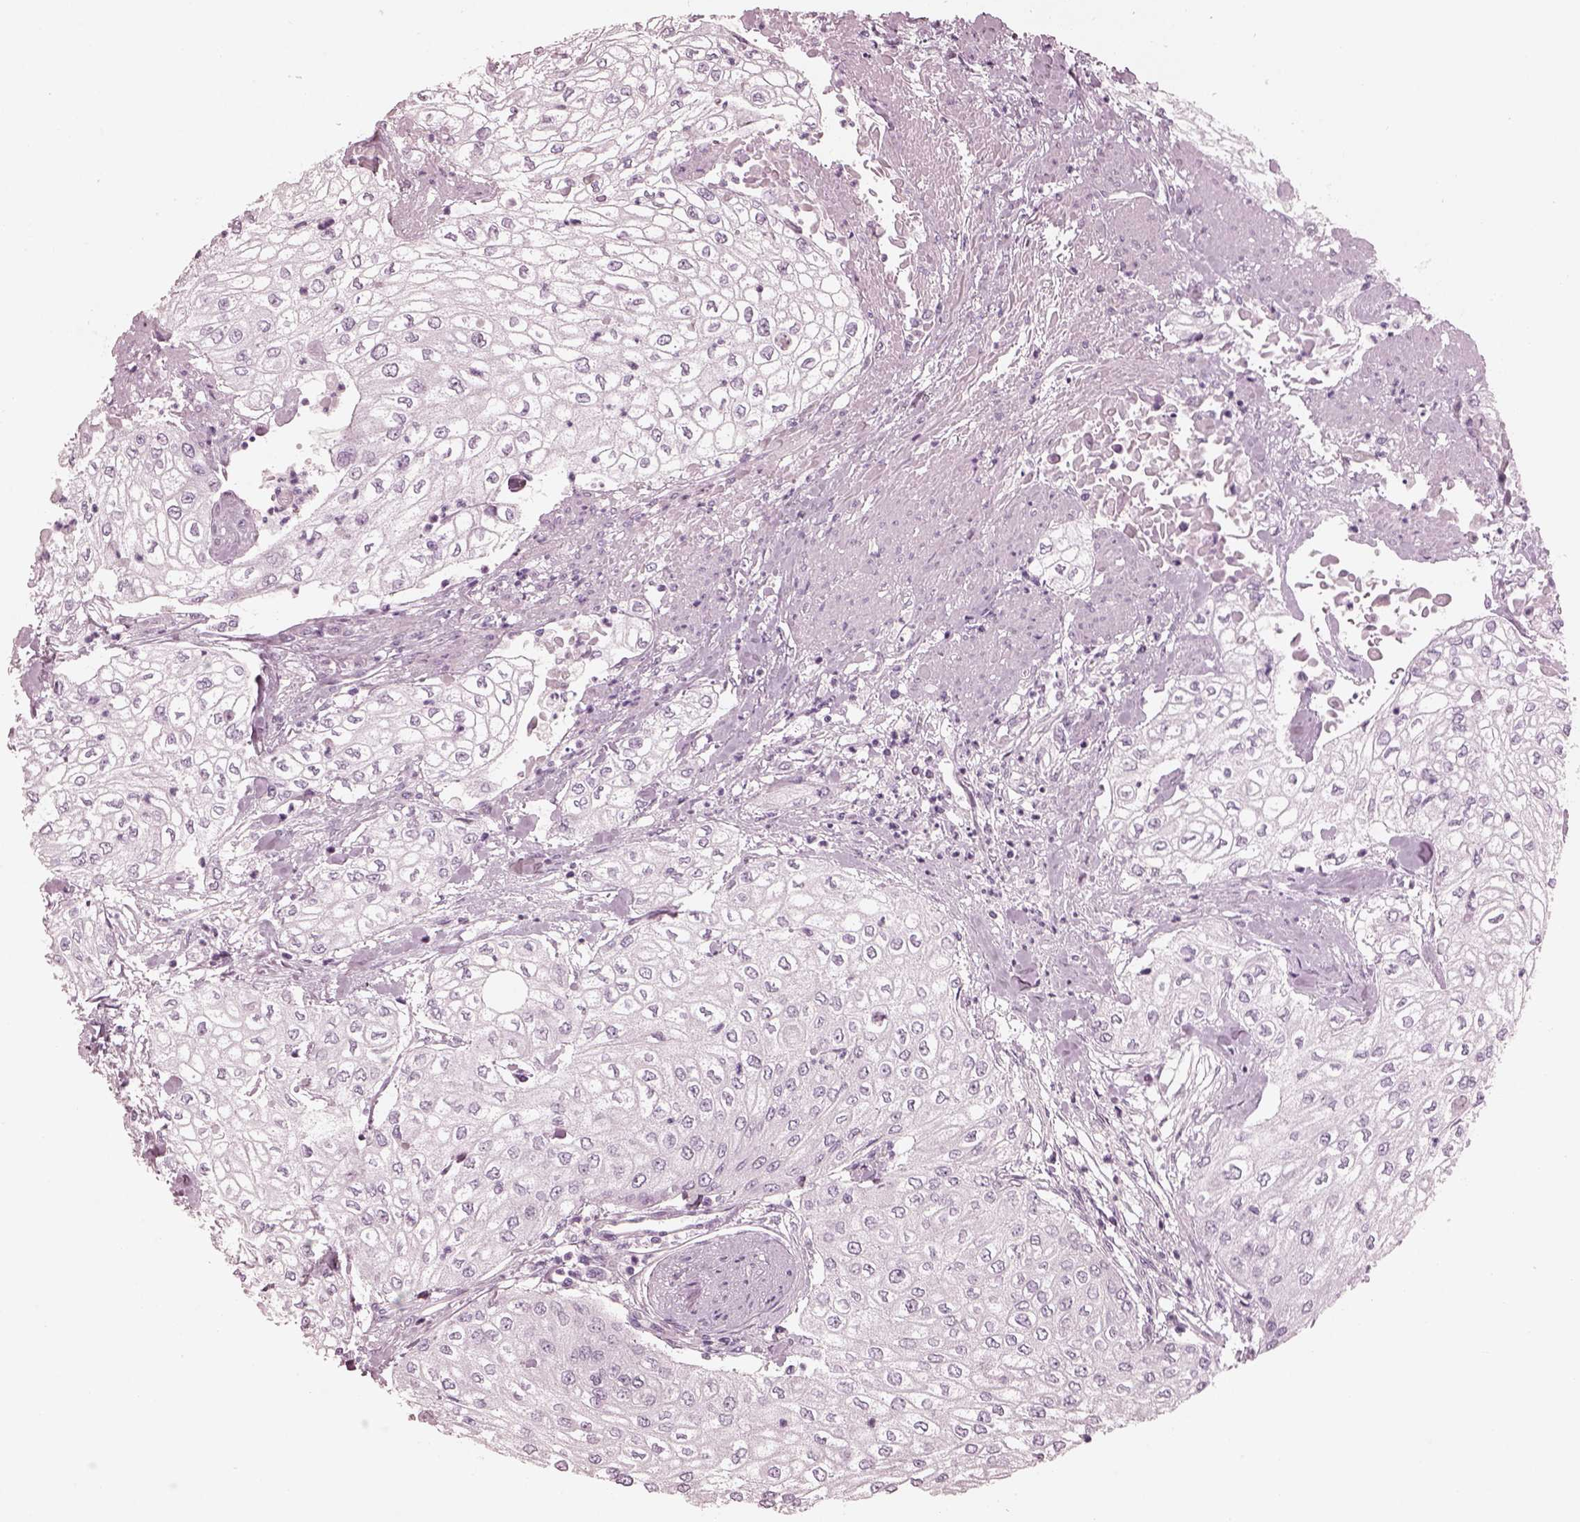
{"staining": {"intensity": "negative", "quantity": "none", "location": "none"}, "tissue": "urothelial cancer", "cell_type": "Tumor cells", "image_type": "cancer", "snomed": [{"axis": "morphology", "description": "Urothelial carcinoma, High grade"}, {"axis": "topography", "description": "Urinary bladder"}], "caption": "Tumor cells show no significant expression in urothelial carcinoma (high-grade).", "gene": "FABP9", "patient": {"sex": "male", "age": 62}}